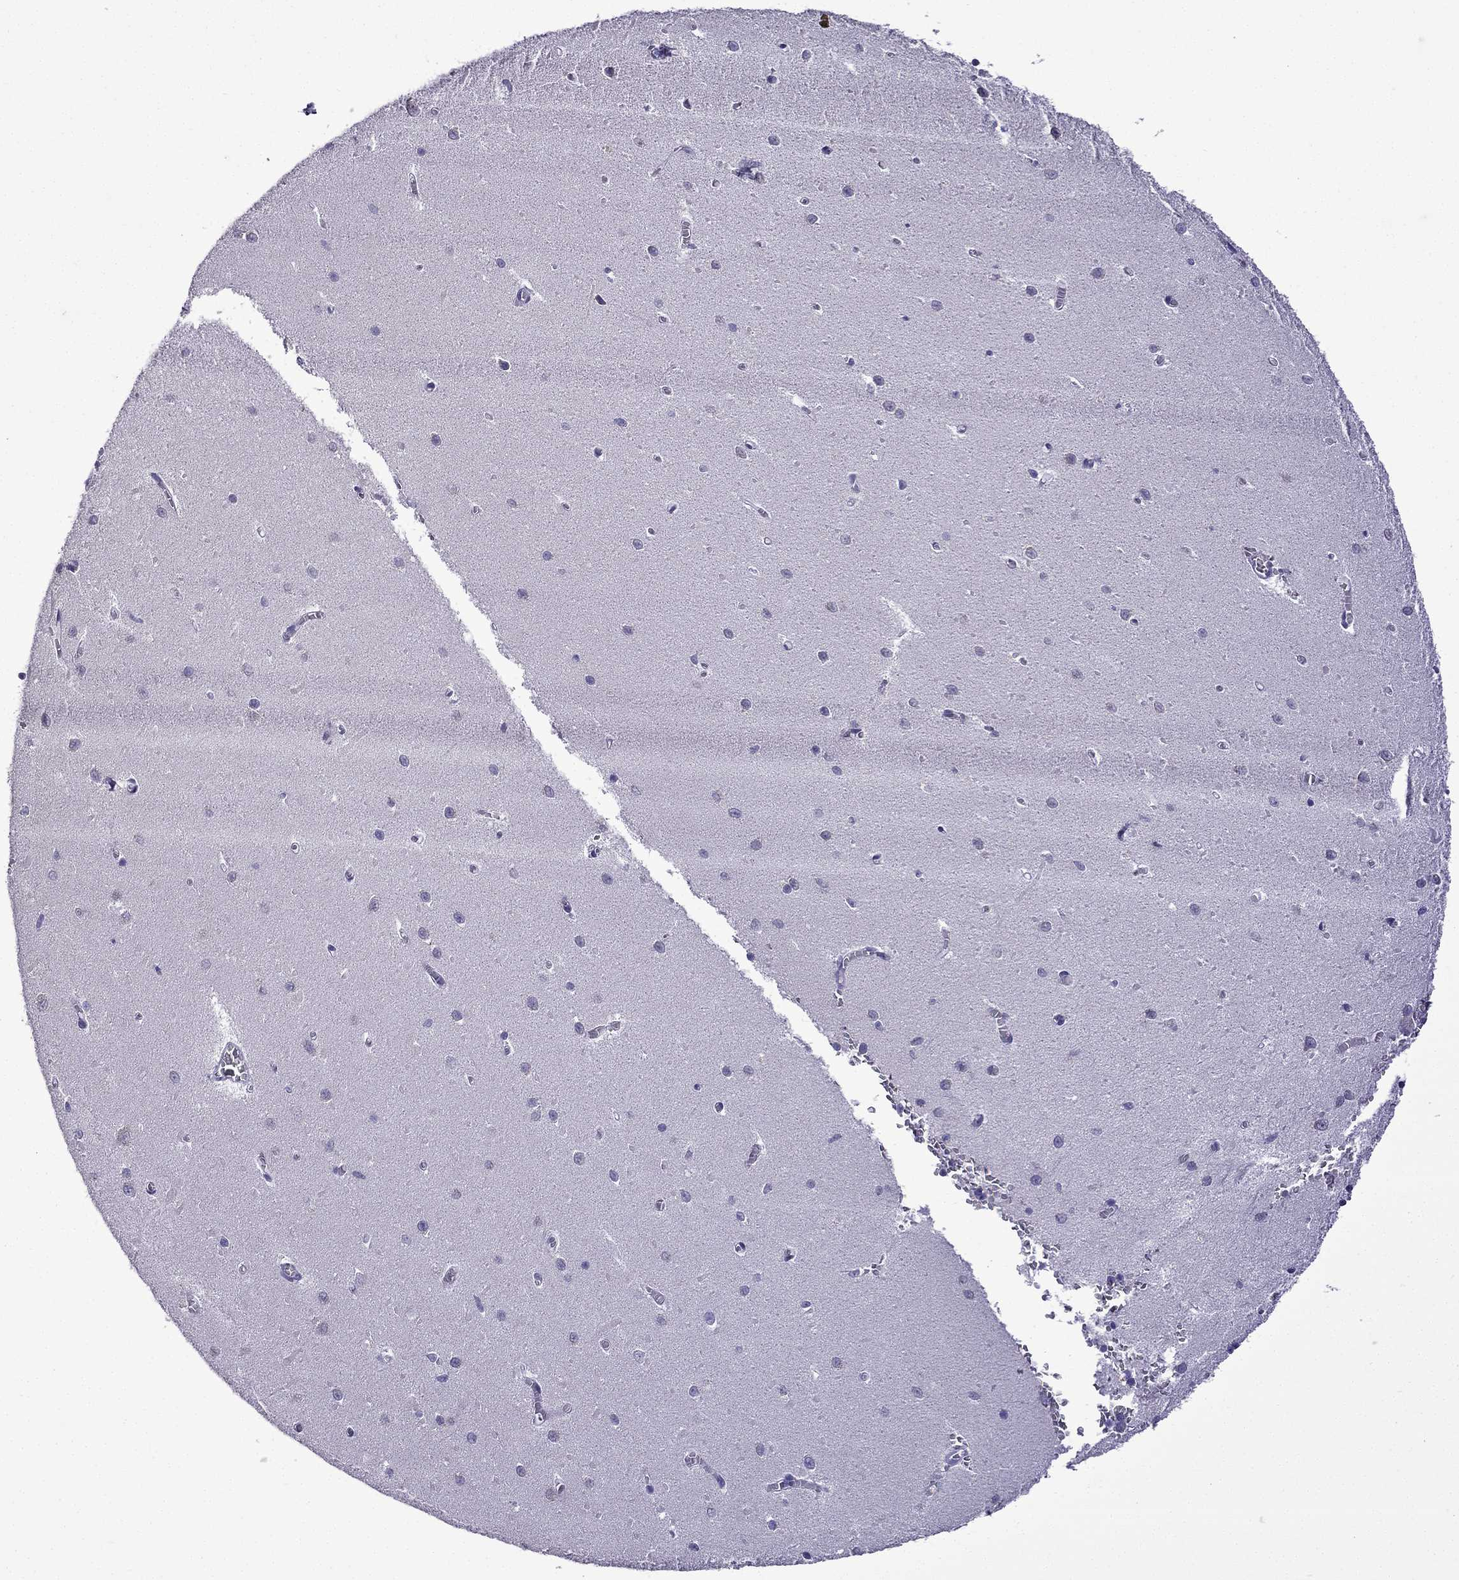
{"staining": {"intensity": "negative", "quantity": "none", "location": "none"}, "tissue": "cerebellum", "cell_type": "Cells in granular layer", "image_type": "normal", "snomed": [{"axis": "morphology", "description": "Normal tissue, NOS"}, {"axis": "topography", "description": "Cerebellum"}], "caption": "IHC micrograph of benign cerebellum: cerebellum stained with DAB exhibits no significant protein positivity in cells in granular layer. (DAB immunohistochemistry with hematoxylin counter stain).", "gene": "TTN", "patient": {"sex": "female", "age": 64}}